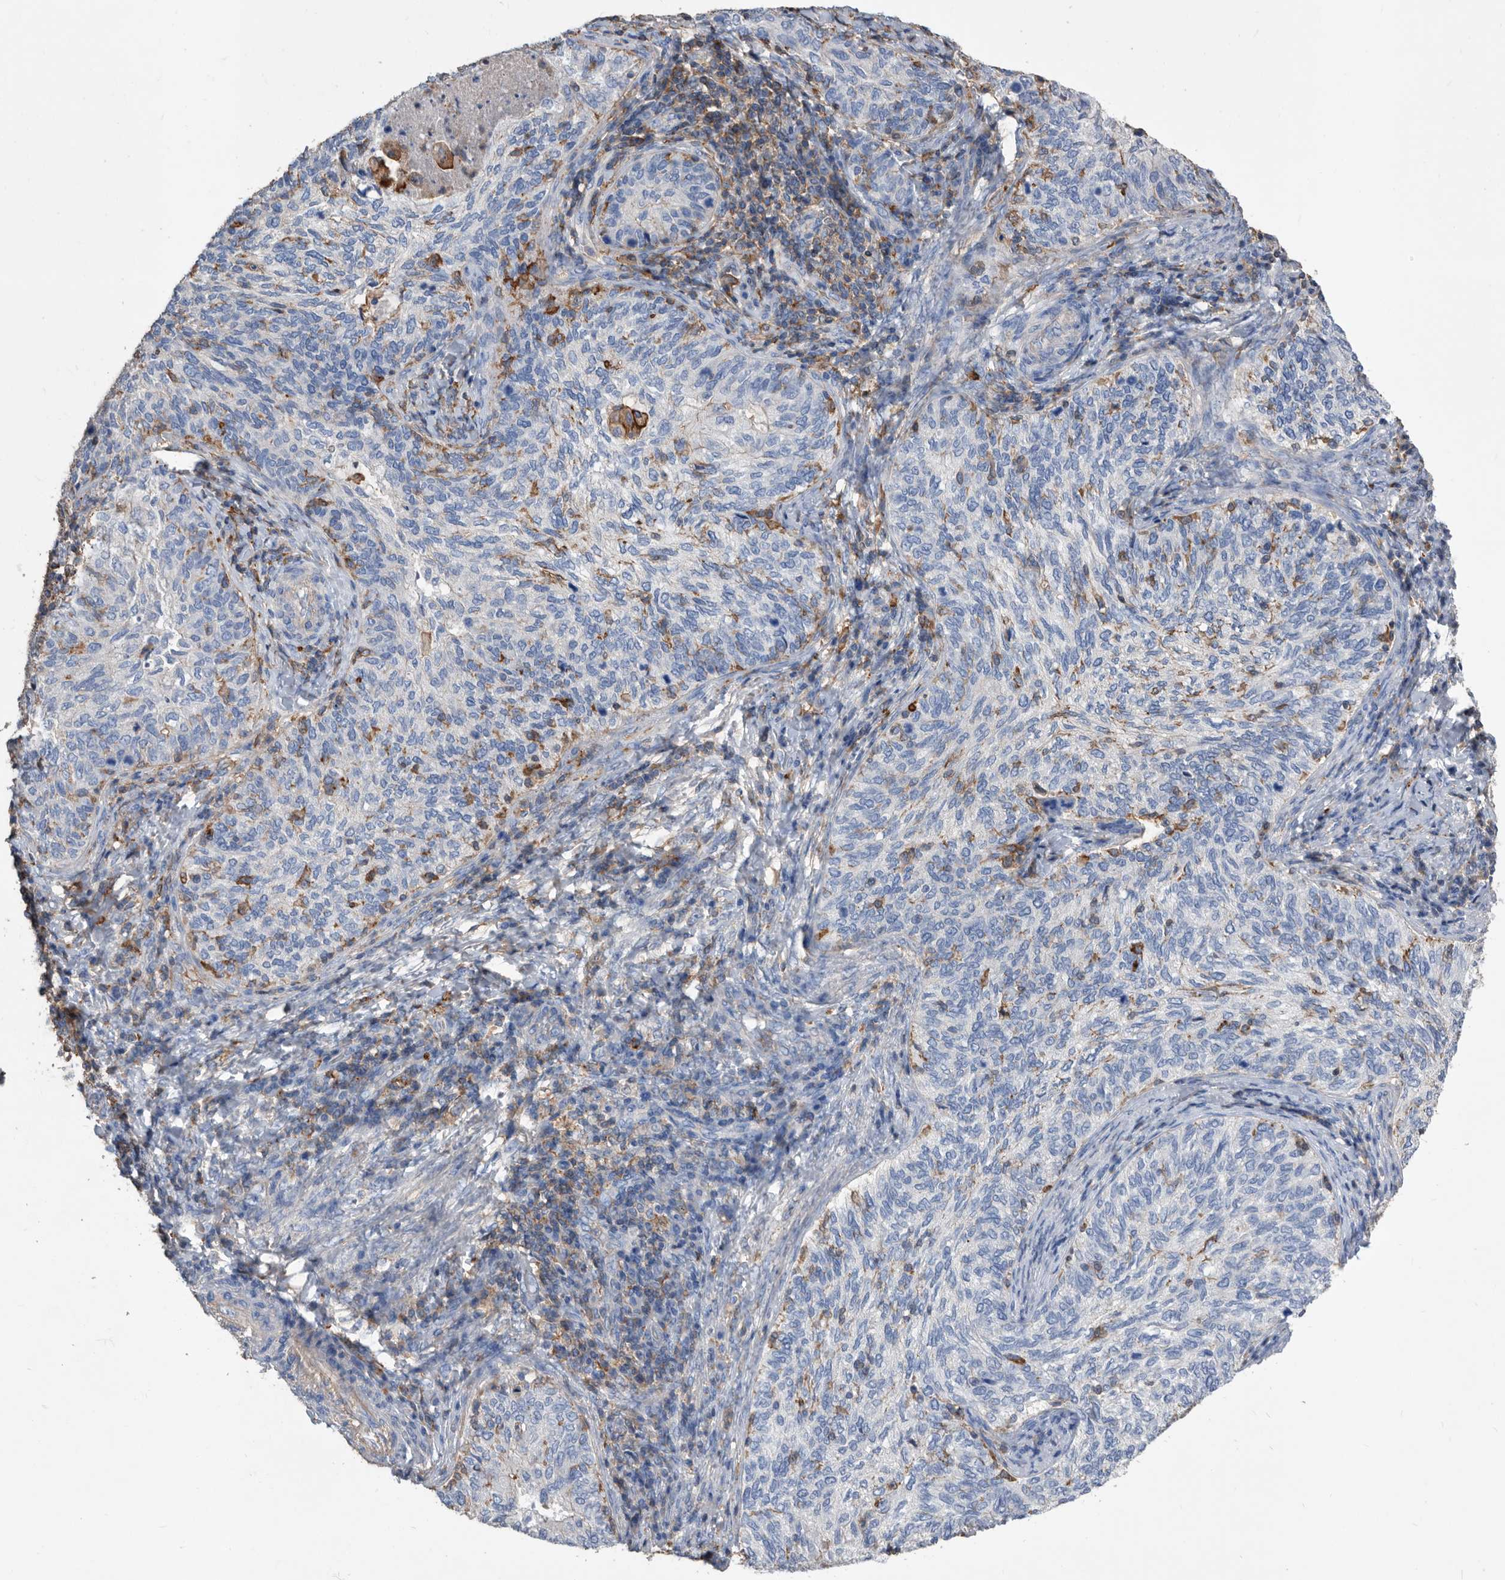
{"staining": {"intensity": "negative", "quantity": "none", "location": "none"}, "tissue": "cervical cancer", "cell_type": "Tumor cells", "image_type": "cancer", "snomed": [{"axis": "morphology", "description": "Squamous cell carcinoma, NOS"}, {"axis": "topography", "description": "Cervix"}], "caption": "There is no significant staining in tumor cells of cervical cancer (squamous cell carcinoma).", "gene": "MS4A4A", "patient": {"sex": "female", "age": 30}}